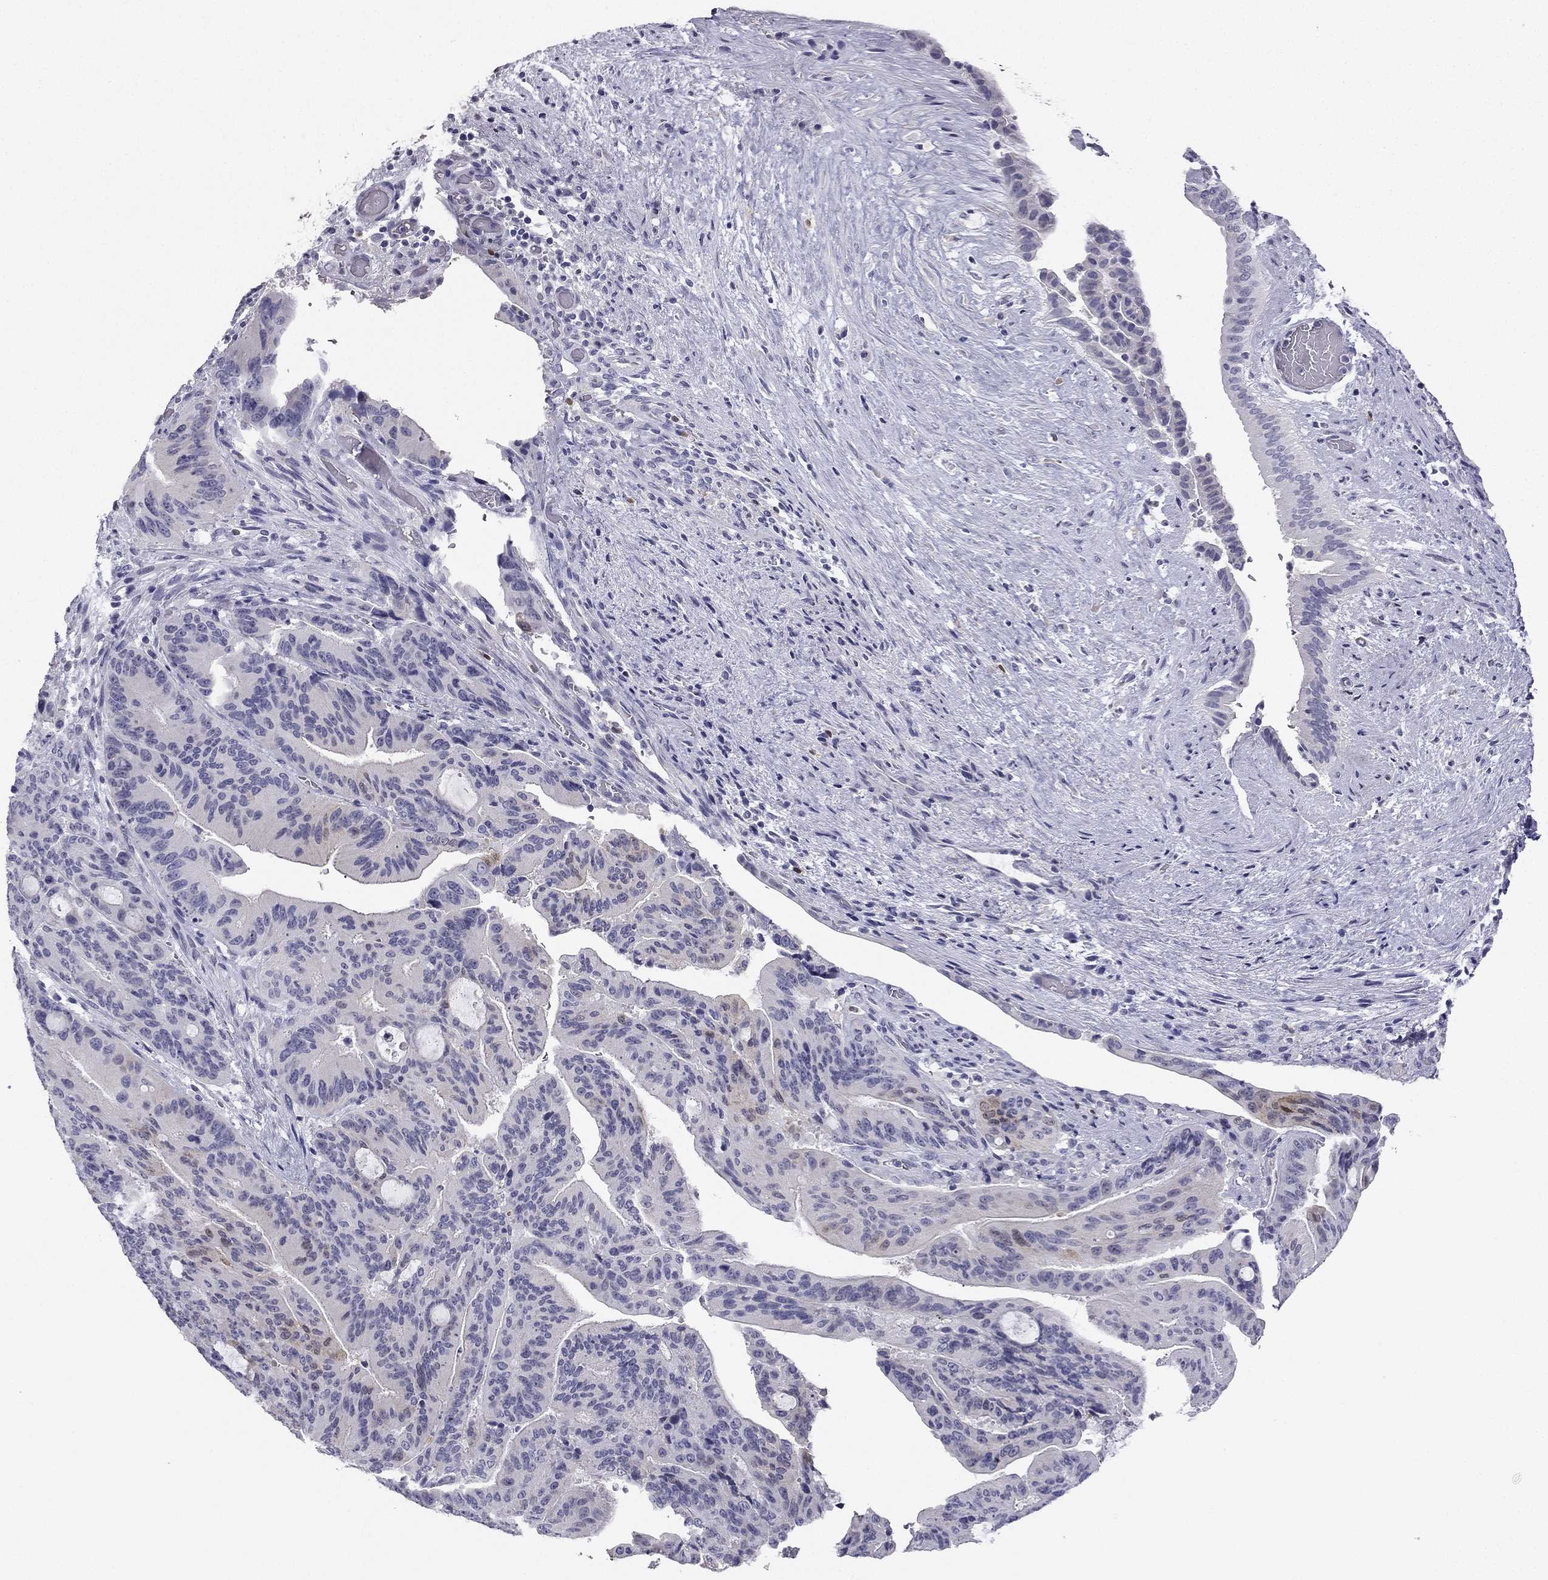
{"staining": {"intensity": "moderate", "quantity": "<25%", "location": "cytoplasmic/membranous"}, "tissue": "liver cancer", "cell_type": "Tumor cells", "image_type": "cancer", "snomed": [{"axis": "morphology", "description": "Cholangiocarcinoma"}, {"axis": "topography", "description": "Liver"}], "caption": "Immunohistochemical staining of human liver cancer (cholangiocarcinoma) demonstrates low levels of moderate cytoplasmic/membranous protein positivity in about <25% of tumor cells.", "gene": "CALB2", "patient": {"sex": "female", "age": 73}}